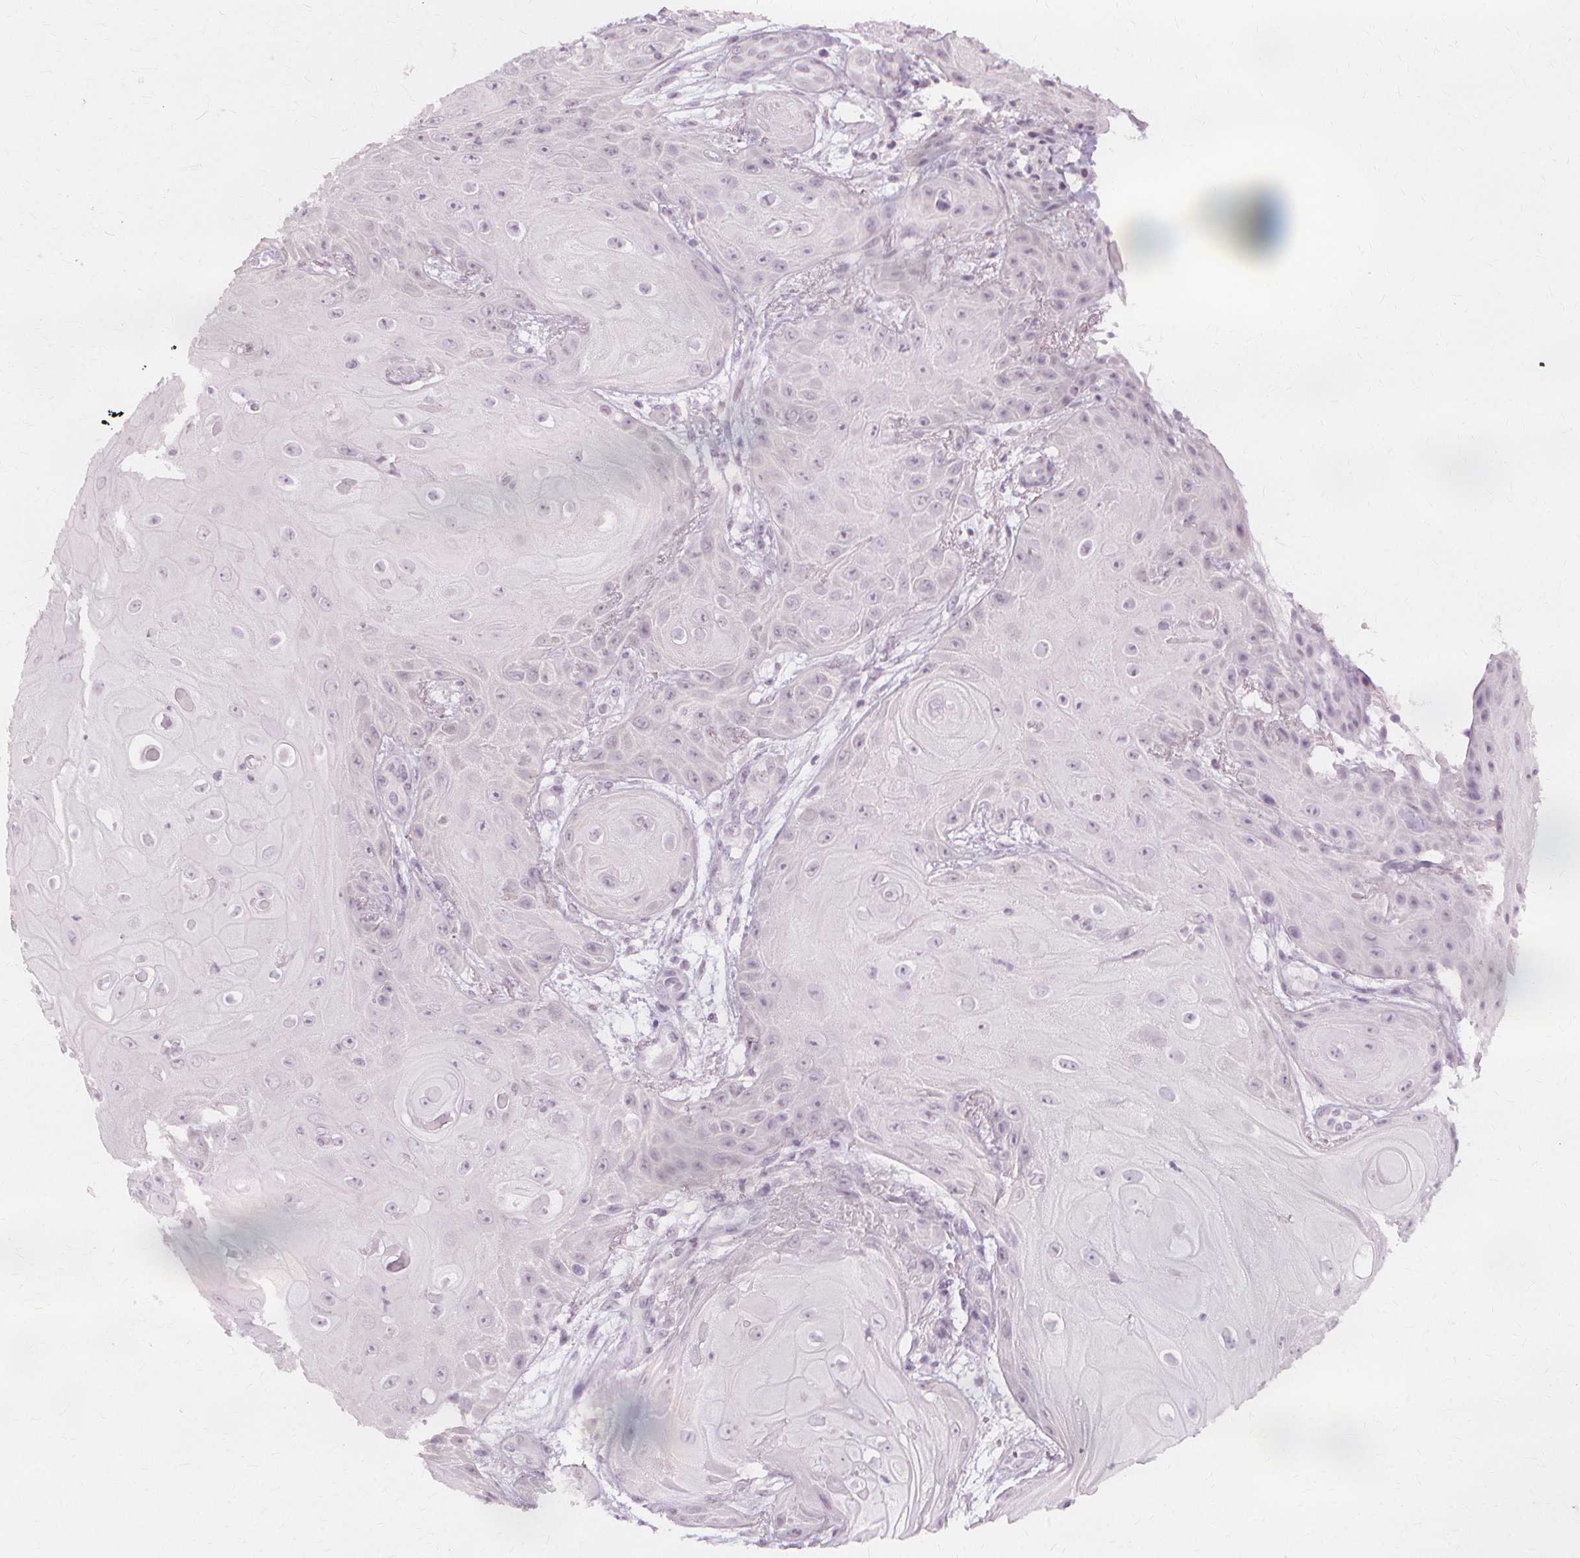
{"staining": {"intensity": "negative", "quantity": "none", "location": "none"}, "tissue": "skin cancer", "cell_type": "Tumor cells", "image_type": "cancer", "snomed": [{"axis": "morphology", "description": "Squamous cell carcinoma, NOS"}, {"axis": "topography", "description": "Skin"}], "caption": "Immunohistochemical staining of human skin cancer (squamous cell carcinoma) exhibits no significant staining in tumor cells.", "gene": "NXPE1", "patient": {"sex": "male", "age": 62}}